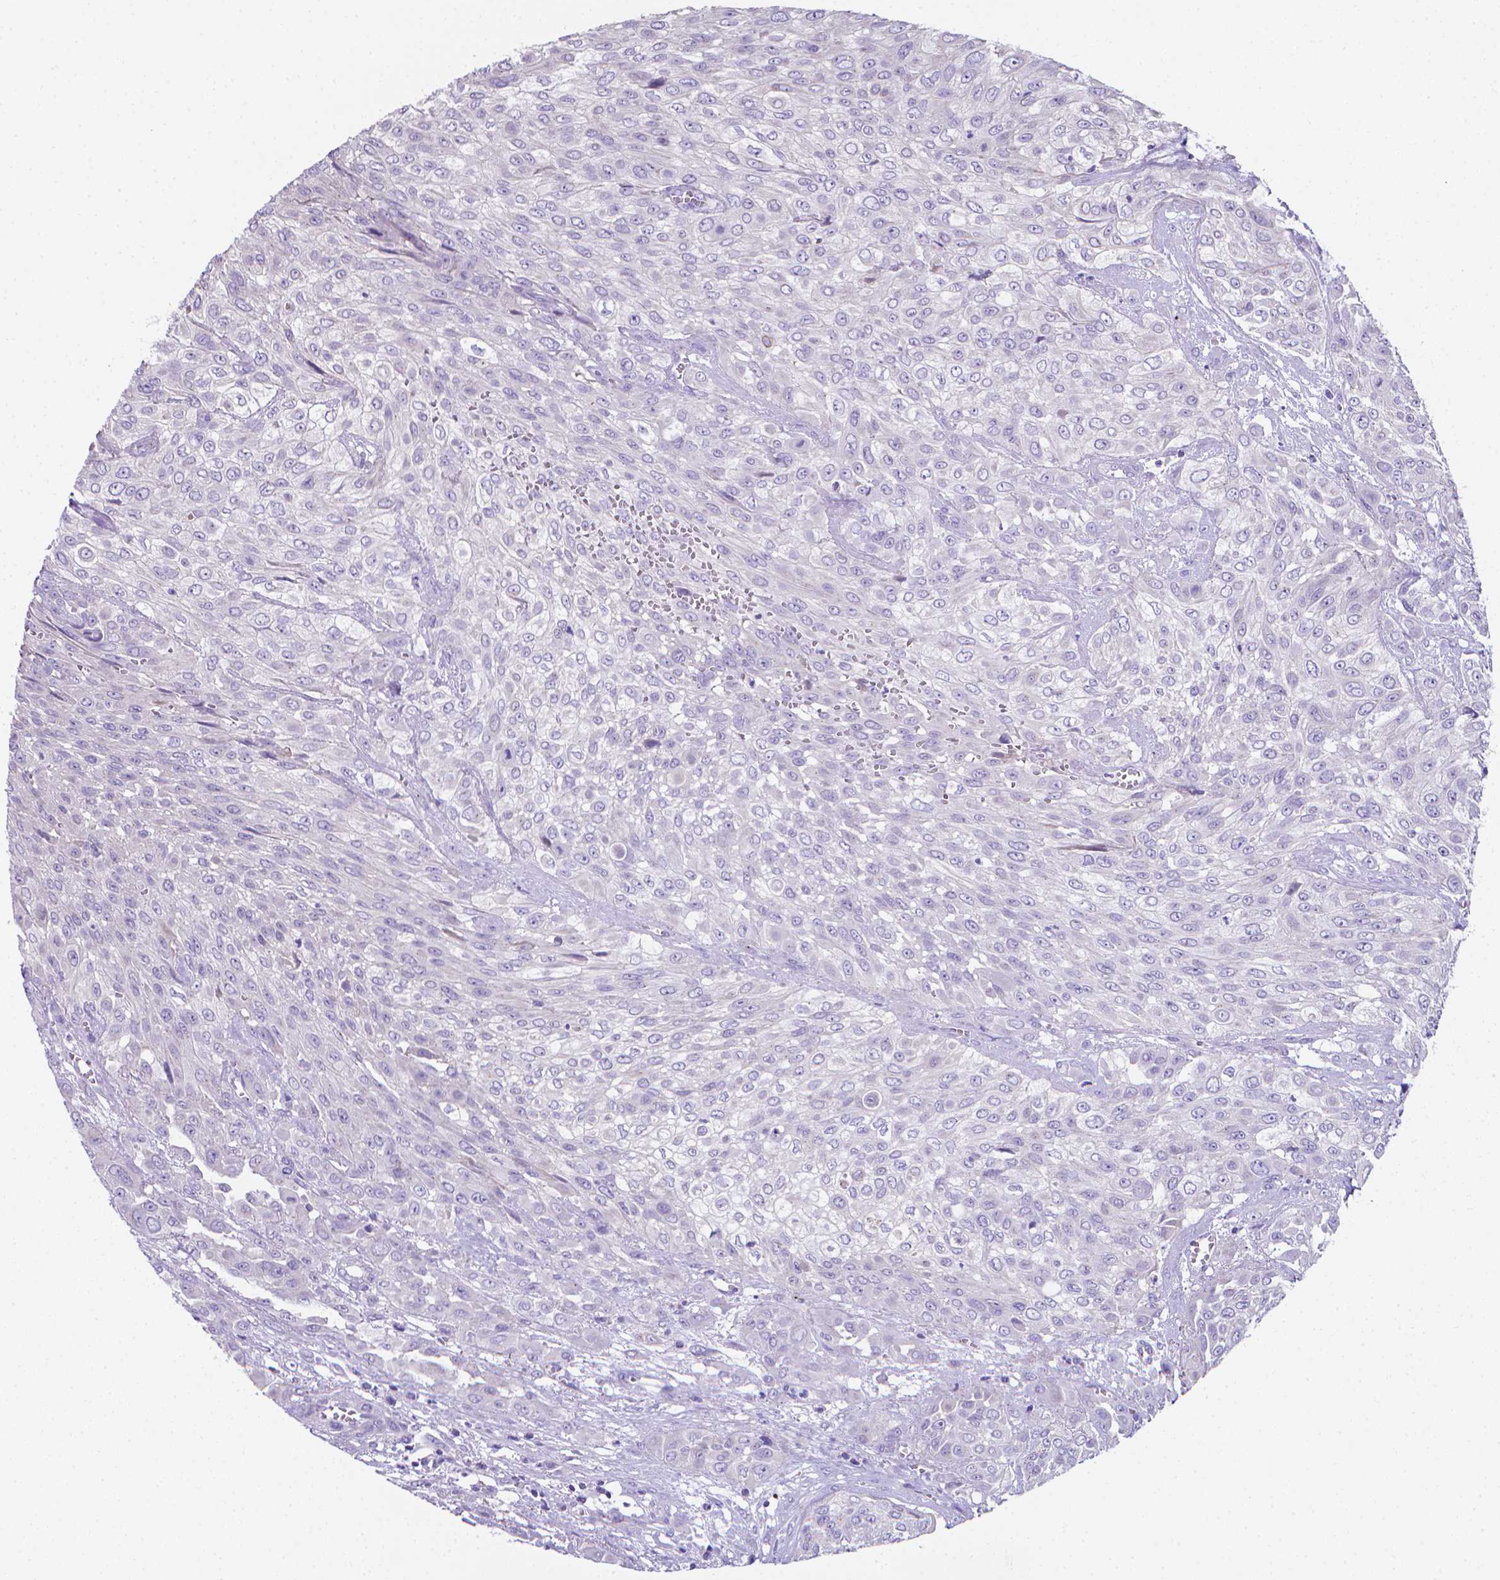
{"staining": {"intensity": "negative", "quantity": "none", "location": "none"}, "tissue": "urothelial cancer", "cell_type": "Tumor cells", "image_type": "cancer", "snomed": [{"axis": "morphology", "description": "Urothelial carcinoma, High grade"}, {"axis": "topography", "description": "Urinary bladder"}], "caption": "An image of human urothelial carcinoma (high-grade) is negative for staining in tumor cells.", "gene": "LRRC73", "patient": {"sex": "male", "age": 57}}